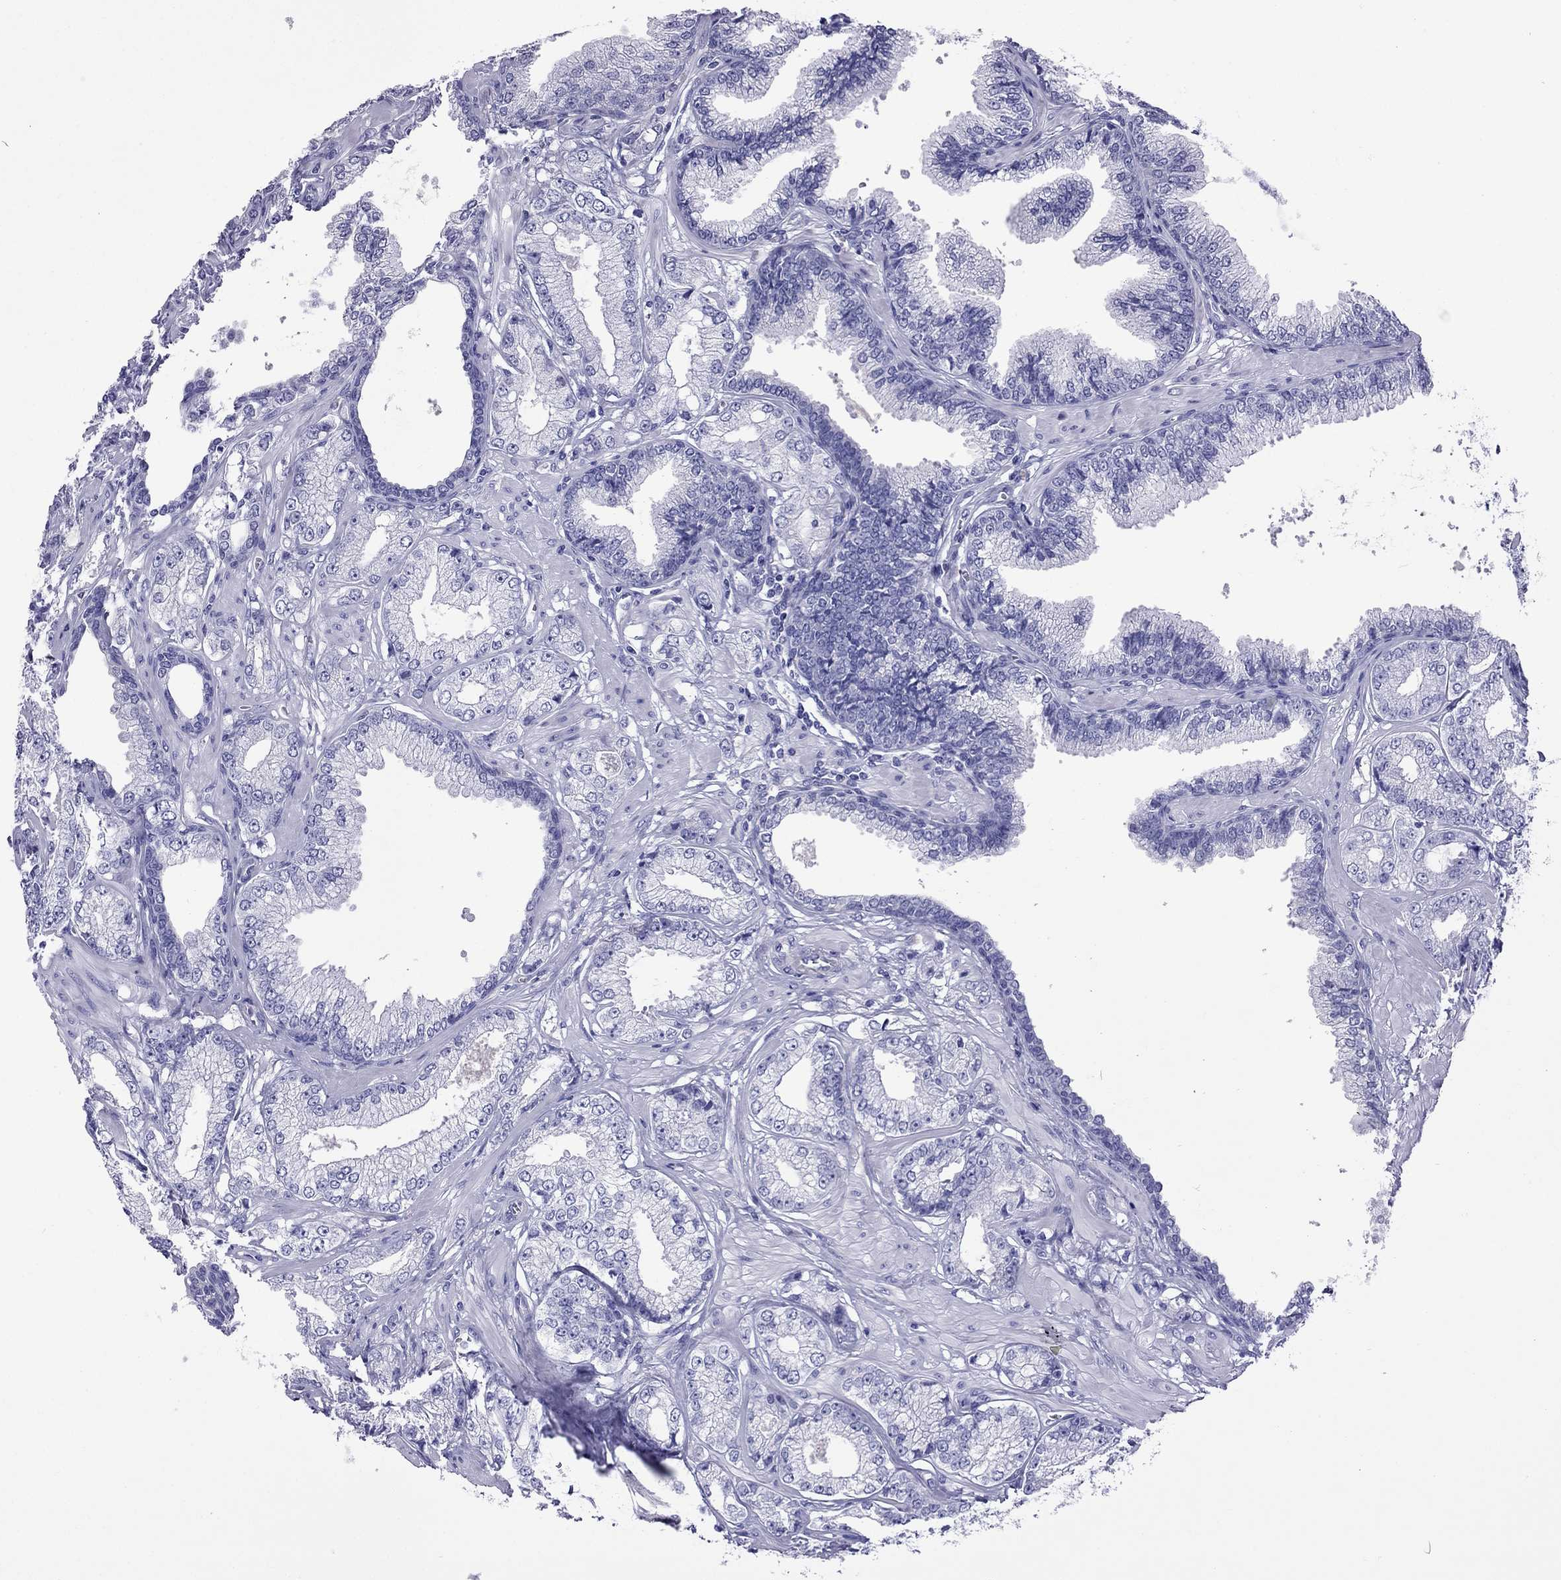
{"staining": {"intensity": "negative", "quantity": "none", "location": "none"}, "tissue": "prostate cancer", "cell_type": "Tumor cells", "image_type": "cancer", "snomed": [{"axis": "morphology", "description": "Adenocarcinoma, NOS"}, {"axis": "topography", "description": "Prostate"}], "caption": "Immunohistochemistry (IHC) histopathology image of neoplastic tissue: prostate cancer stained with DAB shows no significant protein positivity in tumor cells.", "gene": "MYL11", "patient": {"sex": "male", "age": 64}}